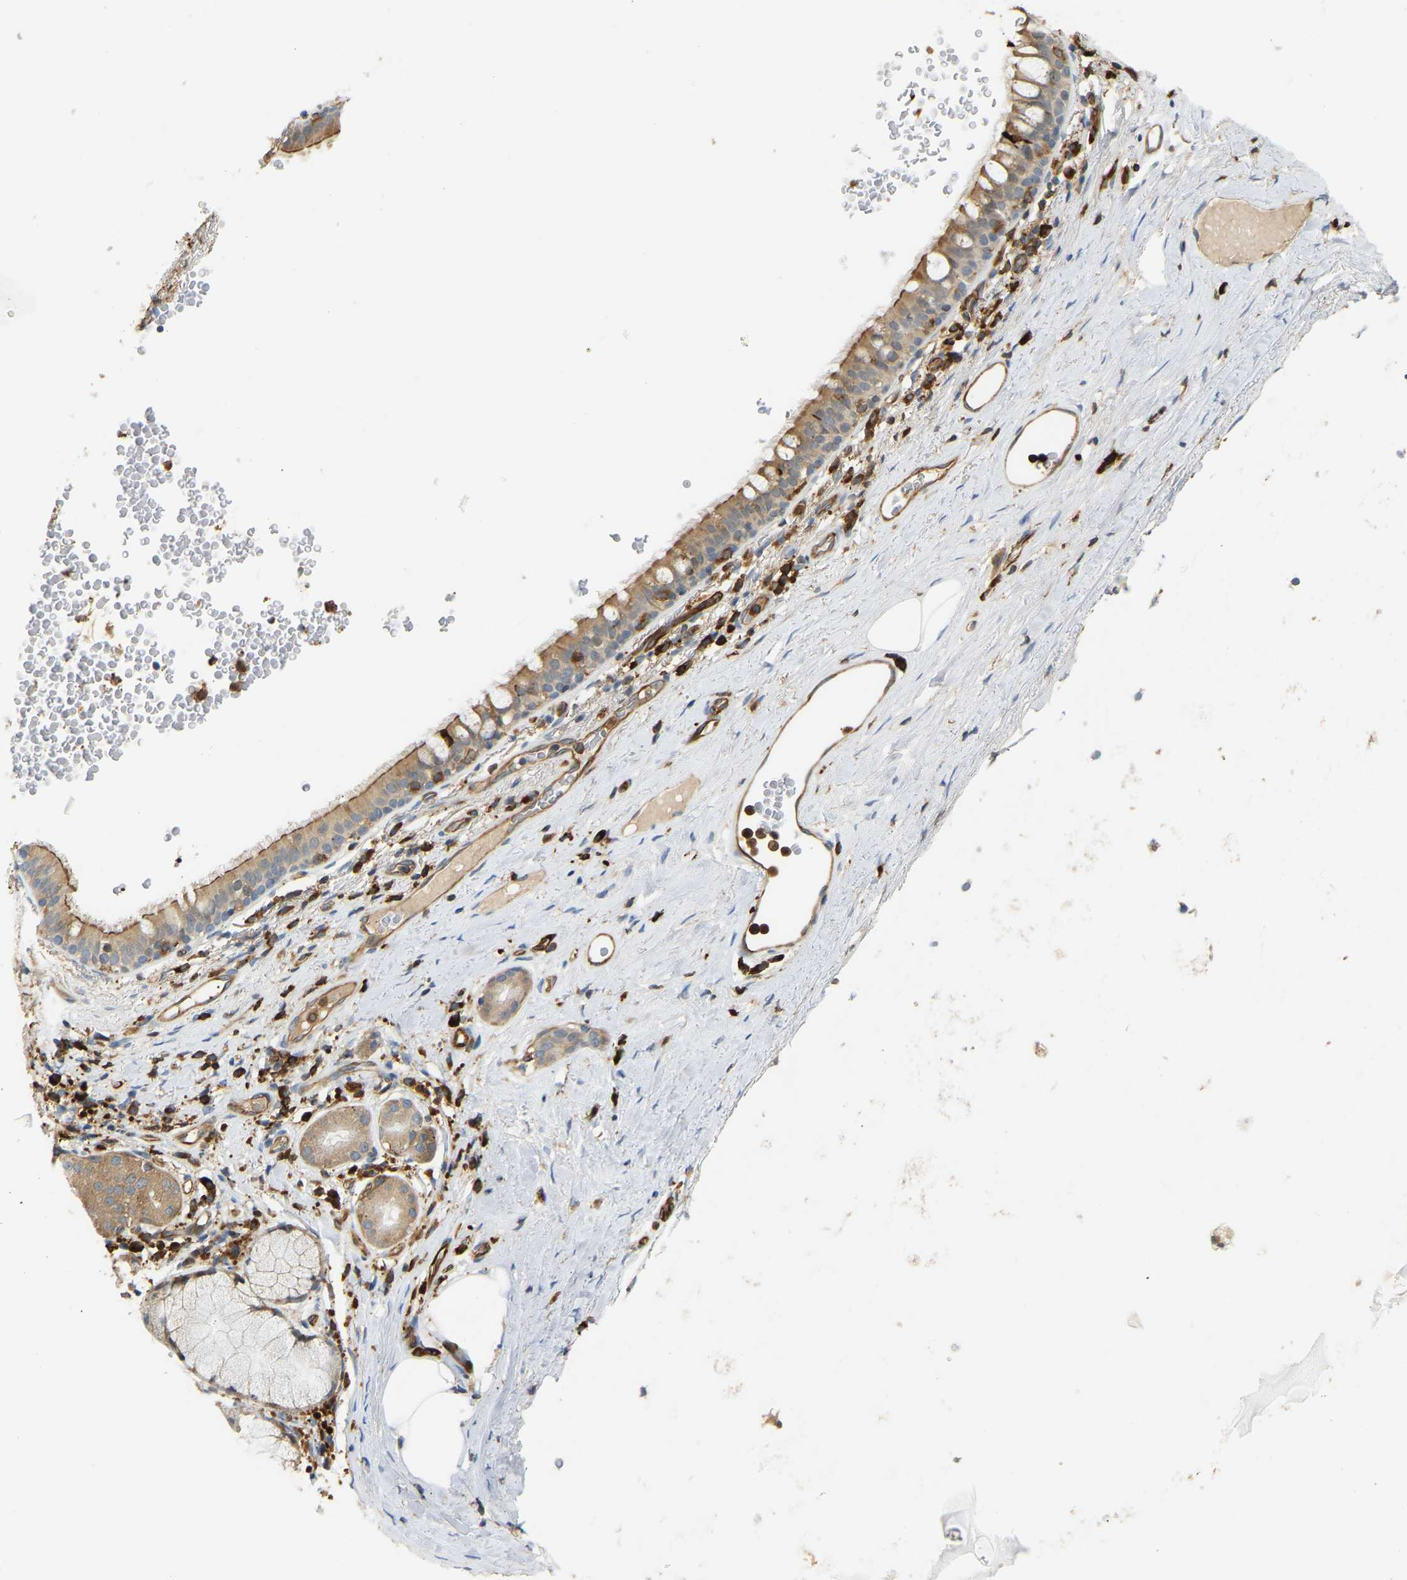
{"staining": {"intensity": "moderate", "quantity": ">75%", "location": "cytoplasmic/membranous"}, "tissue": "bronchus", "cell_type": "Respiratory epithelial cells", "image_type": "normal", "snomed": [{"axis": "morphology", "description": "Normal tissue, NOS"}, {"axis": "morphology", "description": "Inflammation, NOS"}, {"axis": "topography", "description": "Cartilage tissue"}, {"axis": "topography", "description": "Bronchus"}], "caption": "IHC (DAB (3,3'-diaminobenzidine)) staining of normal human bronchus displays moderate cytoplasmic/membranous protein positivity in about >75% of respiratory epithelial cells.", "gene": "PLCG2", "patient": {"sex": "male", "age": 77}}